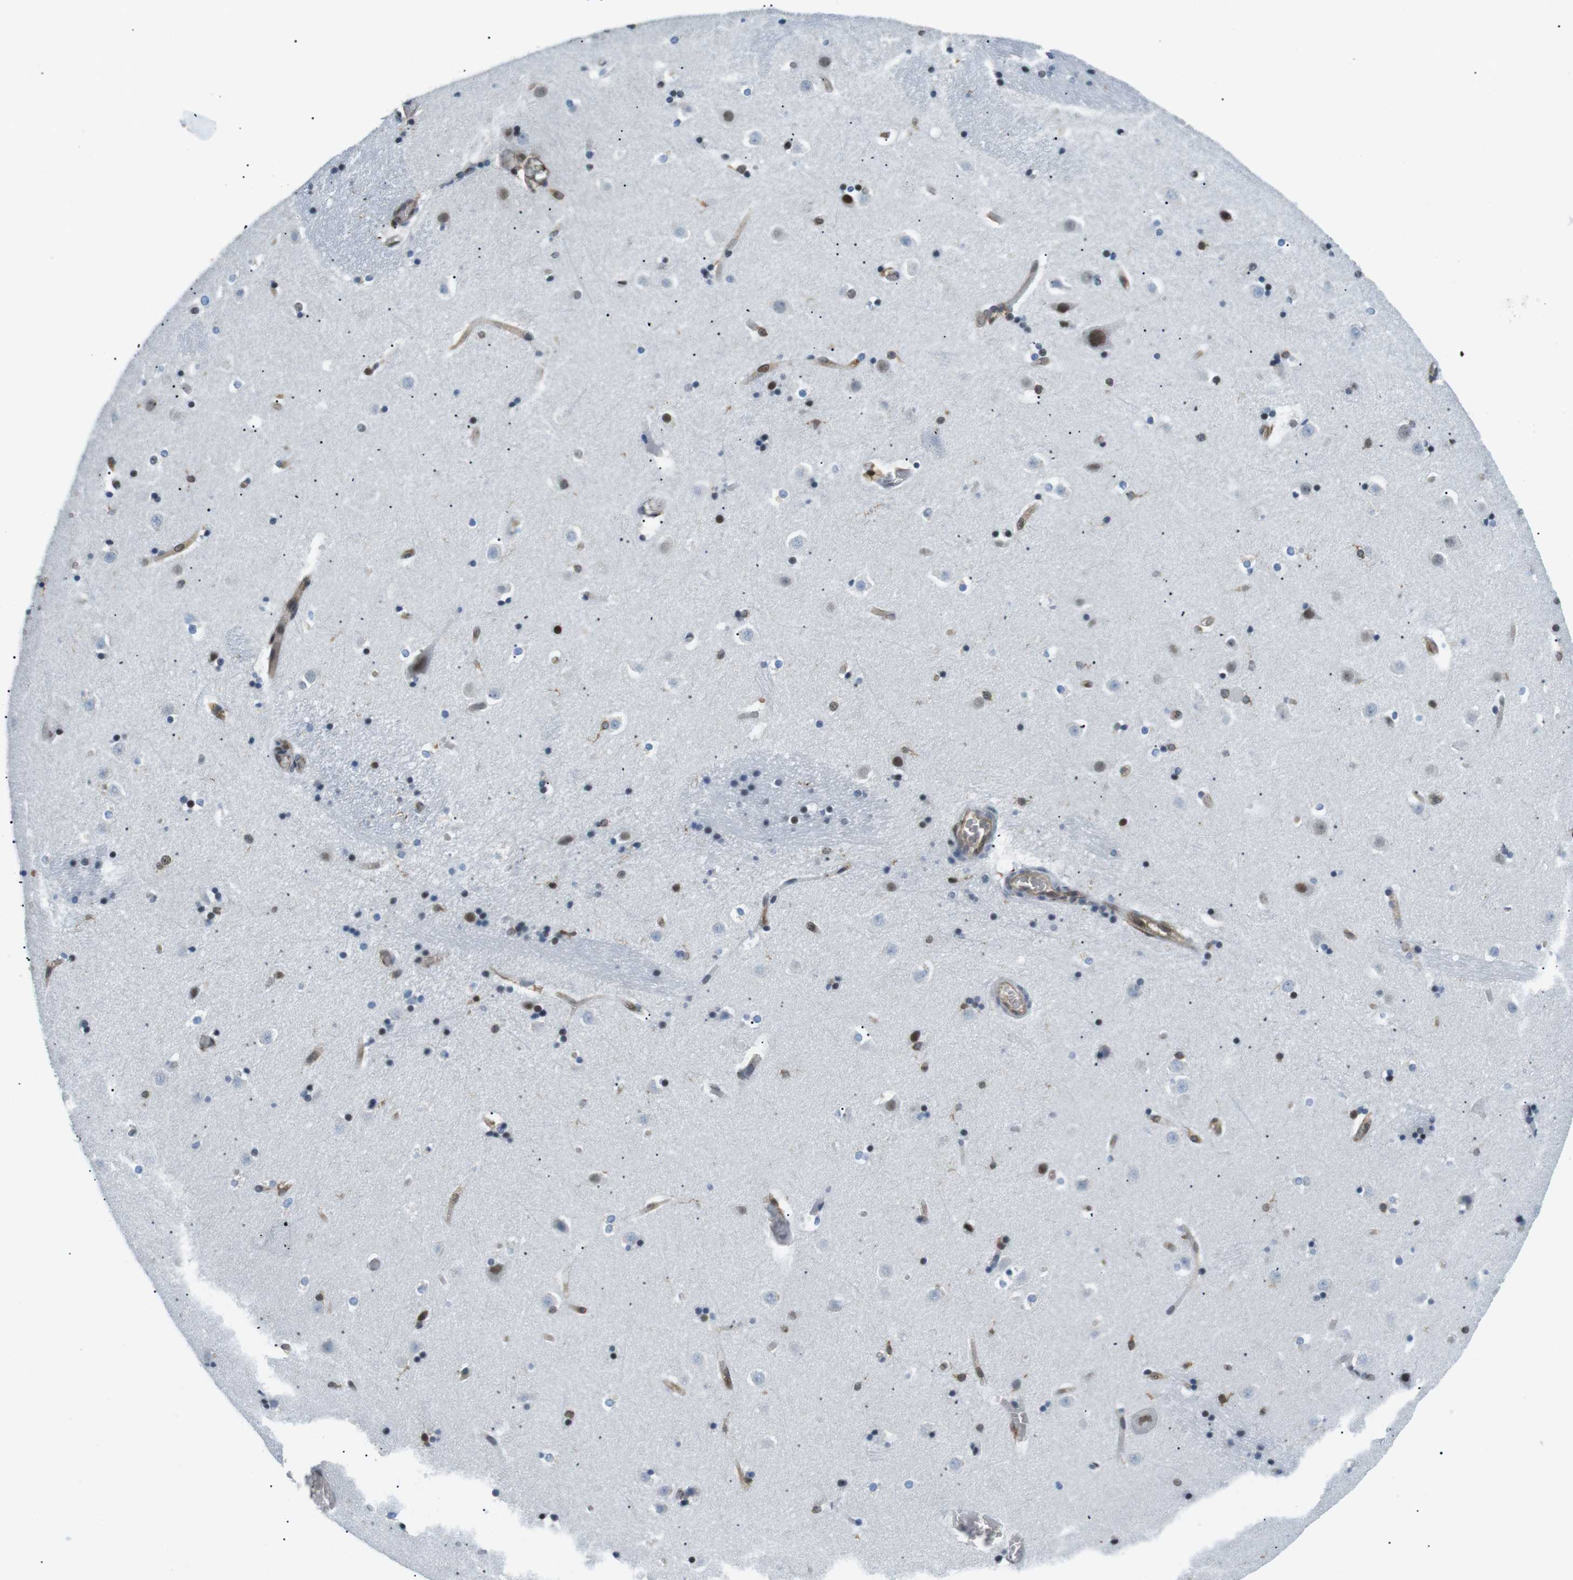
{"staining": {"intensity": "moderate", "quantity": "25%-75%", "location": "nuclear"}, "tissue": "caudate", "cell_type": "Glial cells", "image_type": "normal", "snomed": [{"axis": "morphology", "description": "Normal tissue, NOS"}, {"axis": "topography", "description": "Lateral ventricle wall"}], "caption": "Protein expression analysis of unremarkable human caudate reveals moderate nuclear expression in about 25%-75% of glial cells.", "gene": "STK10", "patient": {"sex": "male", "age": 45}}